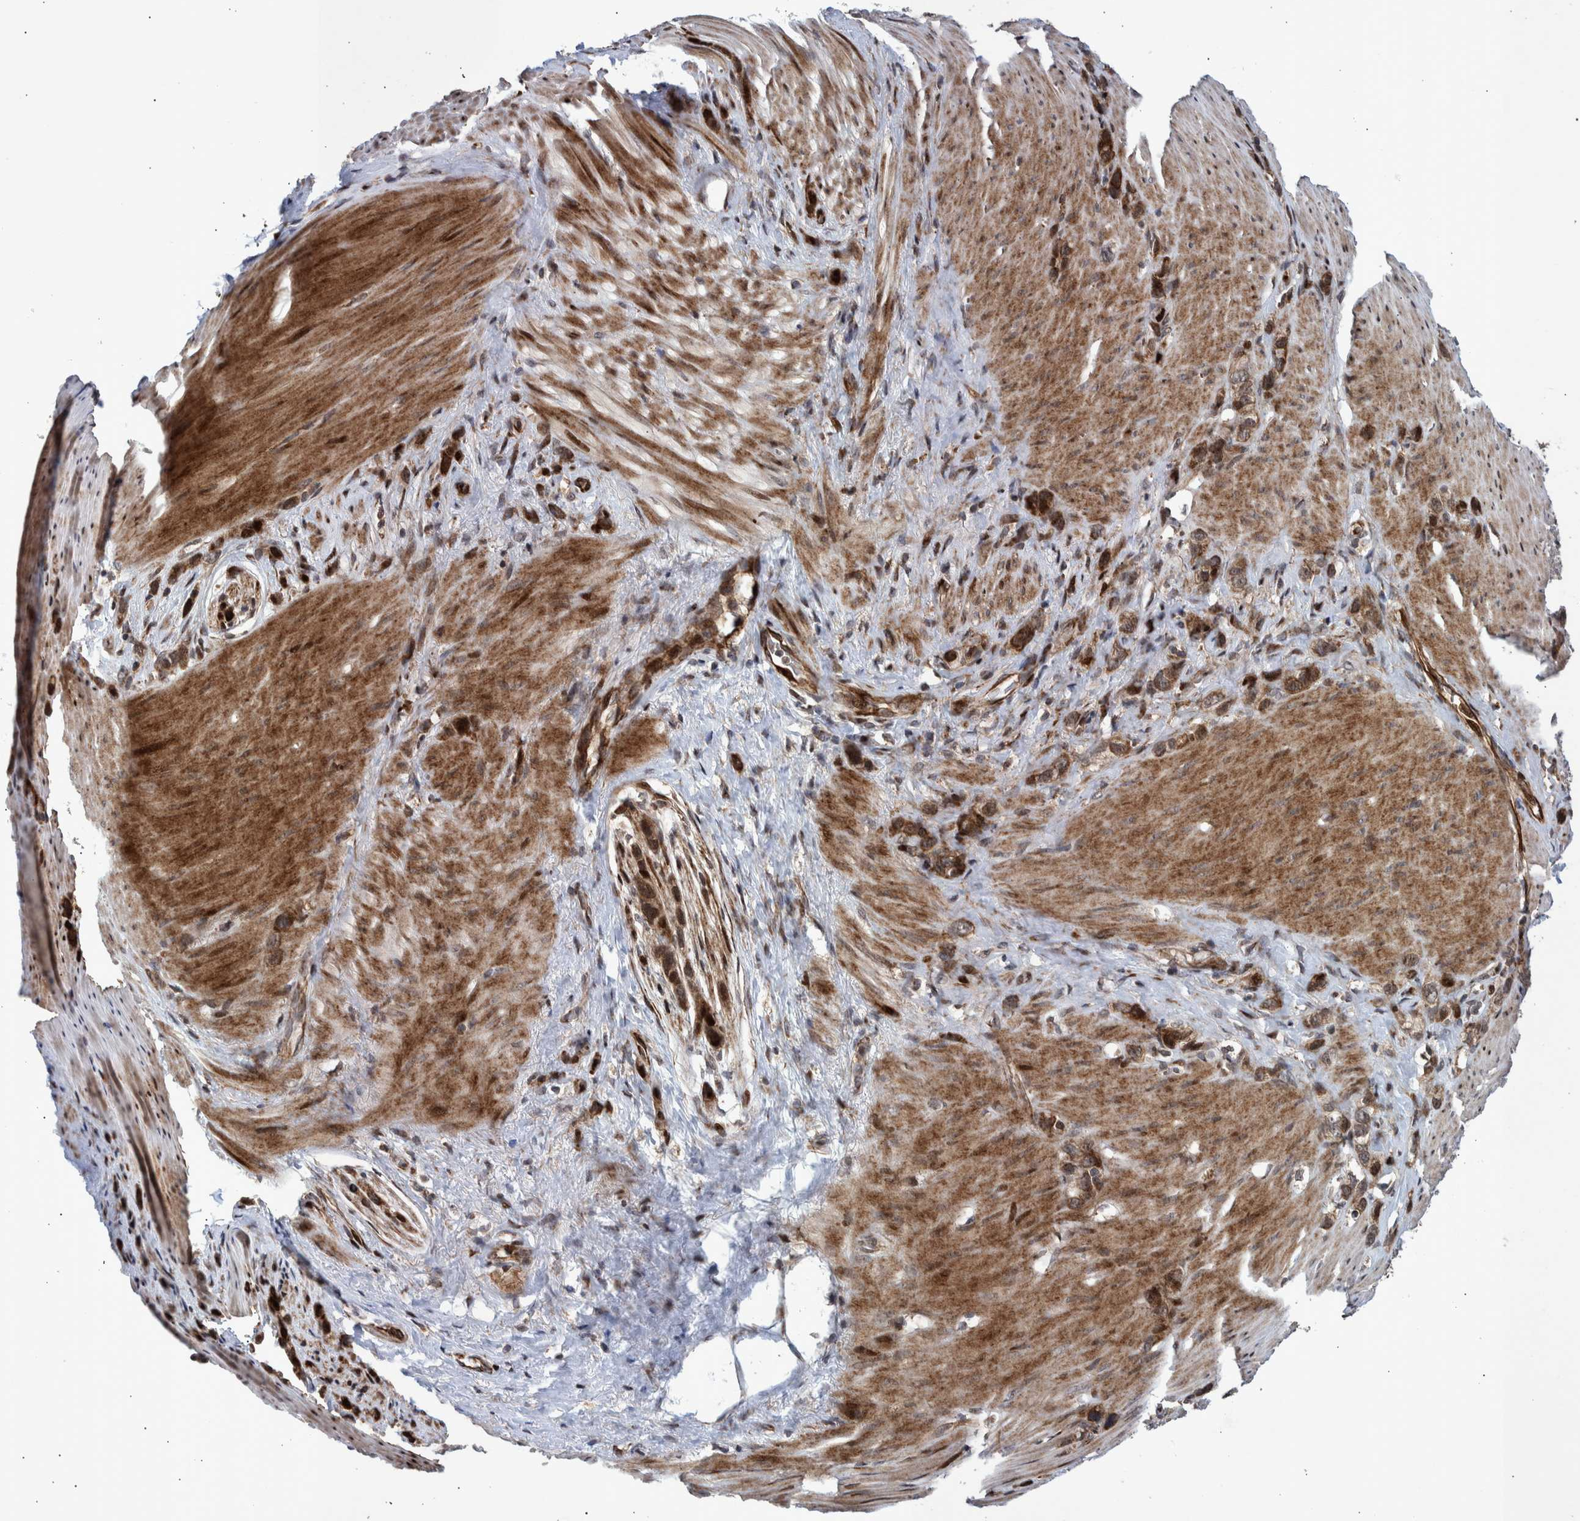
{"staining": {"intensity": "moderate", "quantity": ">75%", "location": "cytoplasmic/membranous"}, "tissue": "stomach cancer", "cell_type": "Tumor cells", "image_type": "cancer", "snomed": [{"axis": "morphology", "description": "Normal tissue, NOS"}, {"axis": "morphology", "description": "Adenocarcinoma, NOS"}, {"axis": "morphology", "description": "Adenocarcinoma, High grade"}, {"axis": "topography", "description": "Stomach, upper"}, {"axis": "topography", "description": "Stomach"}], "caption": "A histopathology image of adenocarcinoma (high-grade) (stomach) stained for a protein displays moderate cytoplasmic/membranous brown staining in tumor cells.", "gene": "SHISA6", "patient": {"sex": "female", "age": 65}}